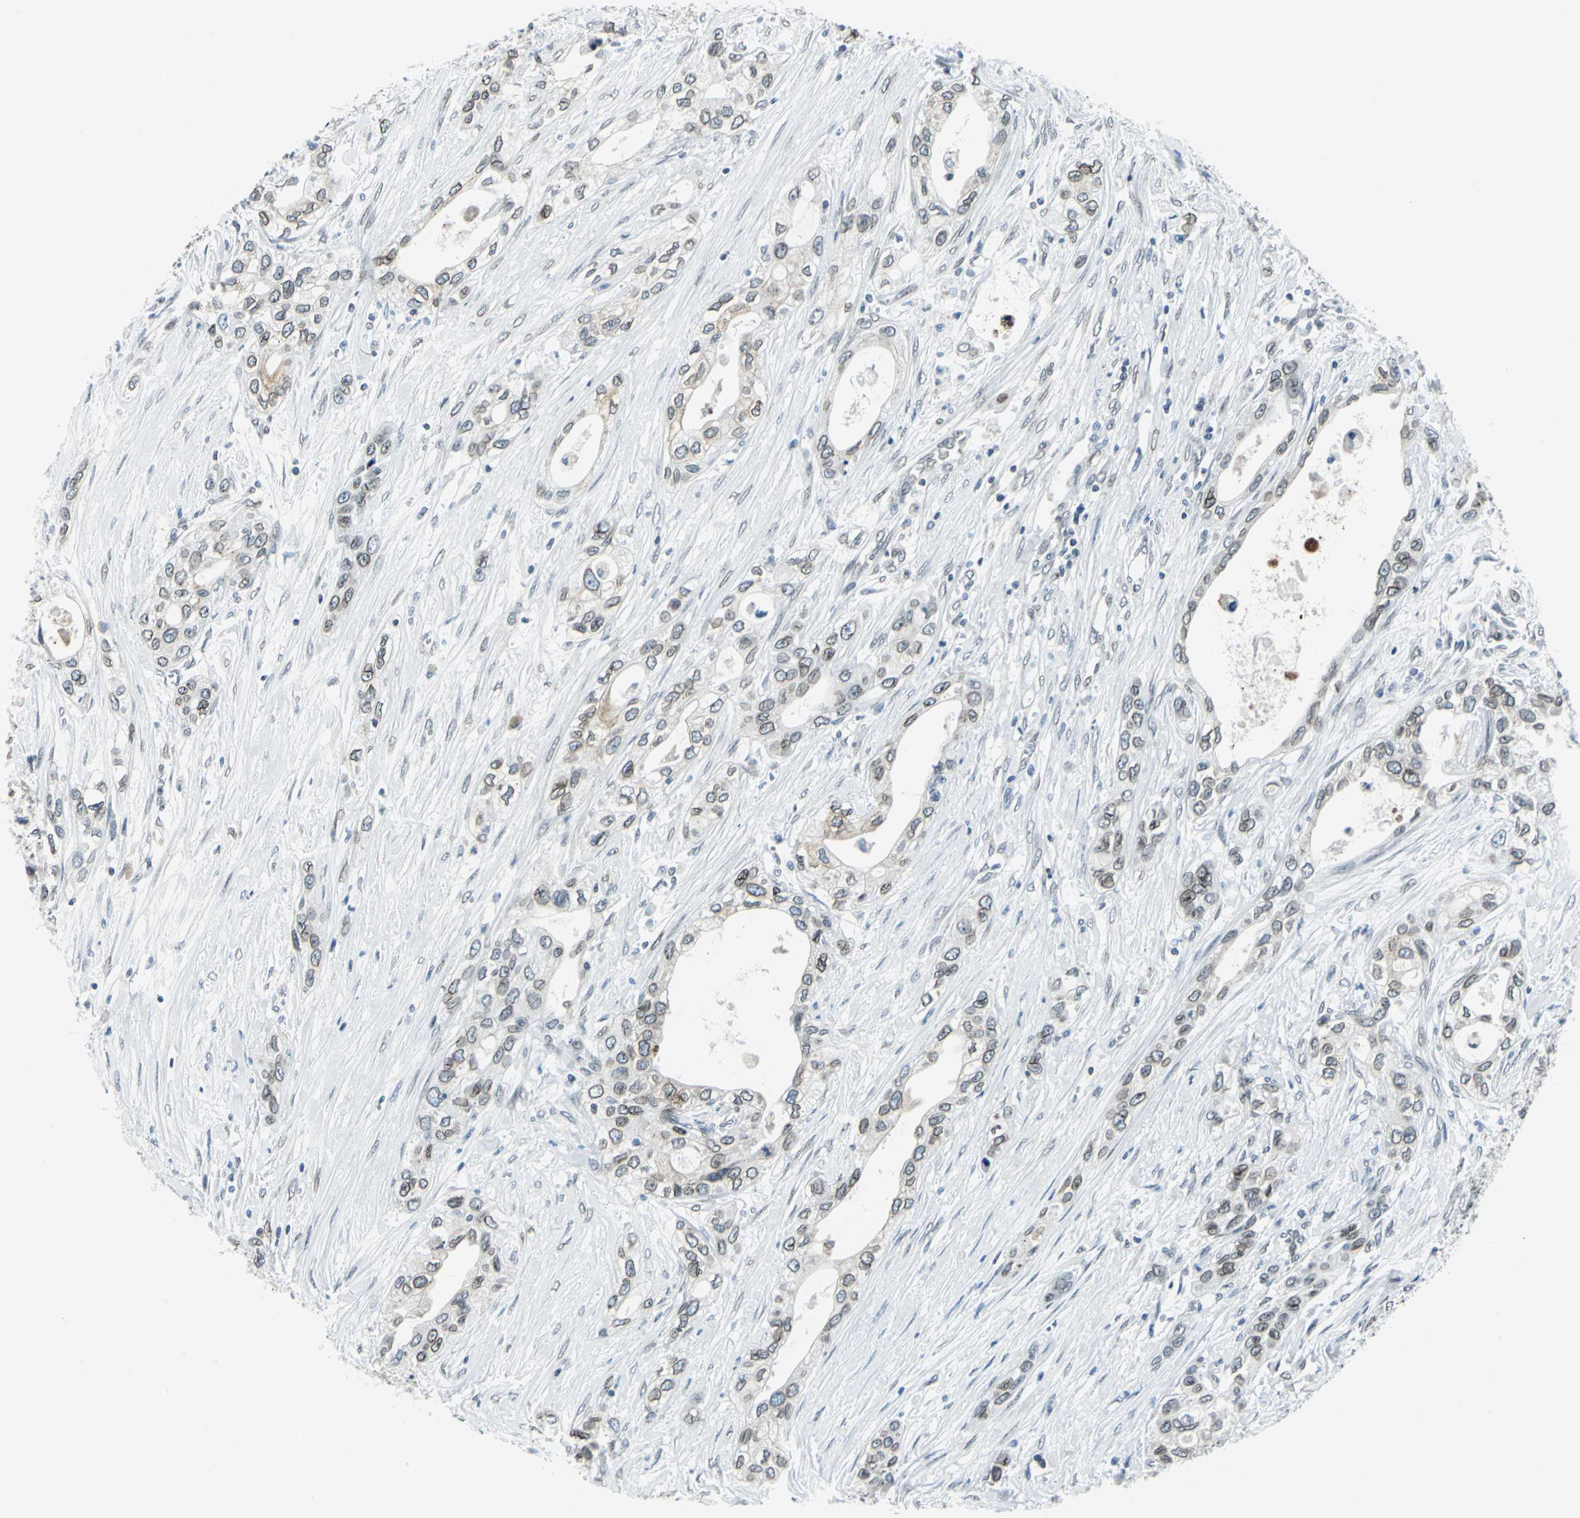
{"staining": {"intensity": "weak", "quantity": "25%-75%", "location": "cytoplasmic/membranous,nuclear"}, "tissue": "pancreatic cancer", "cell_type": "Tumor cells", "image_type": "cancer", "snomed": [{"axis": "morphology", "description": "Adenocarcinoma, NOS"}, {"axis": "topography", "description": "Pancreas"}], "caption": "IHC image of neoplastic tissue: adenocarcinoma (pancreatic) stained using immunohistochemistry (IHC) demonstrates low levels of weak protein expression localized specifically in the cytoplasmic/membranous and nuclear of tumor cells, appearing as a cytoplasmic/membranous and nuclear brown color.", "gene": "SNUPN", "patient": {"sex": "female", "age": 70}}